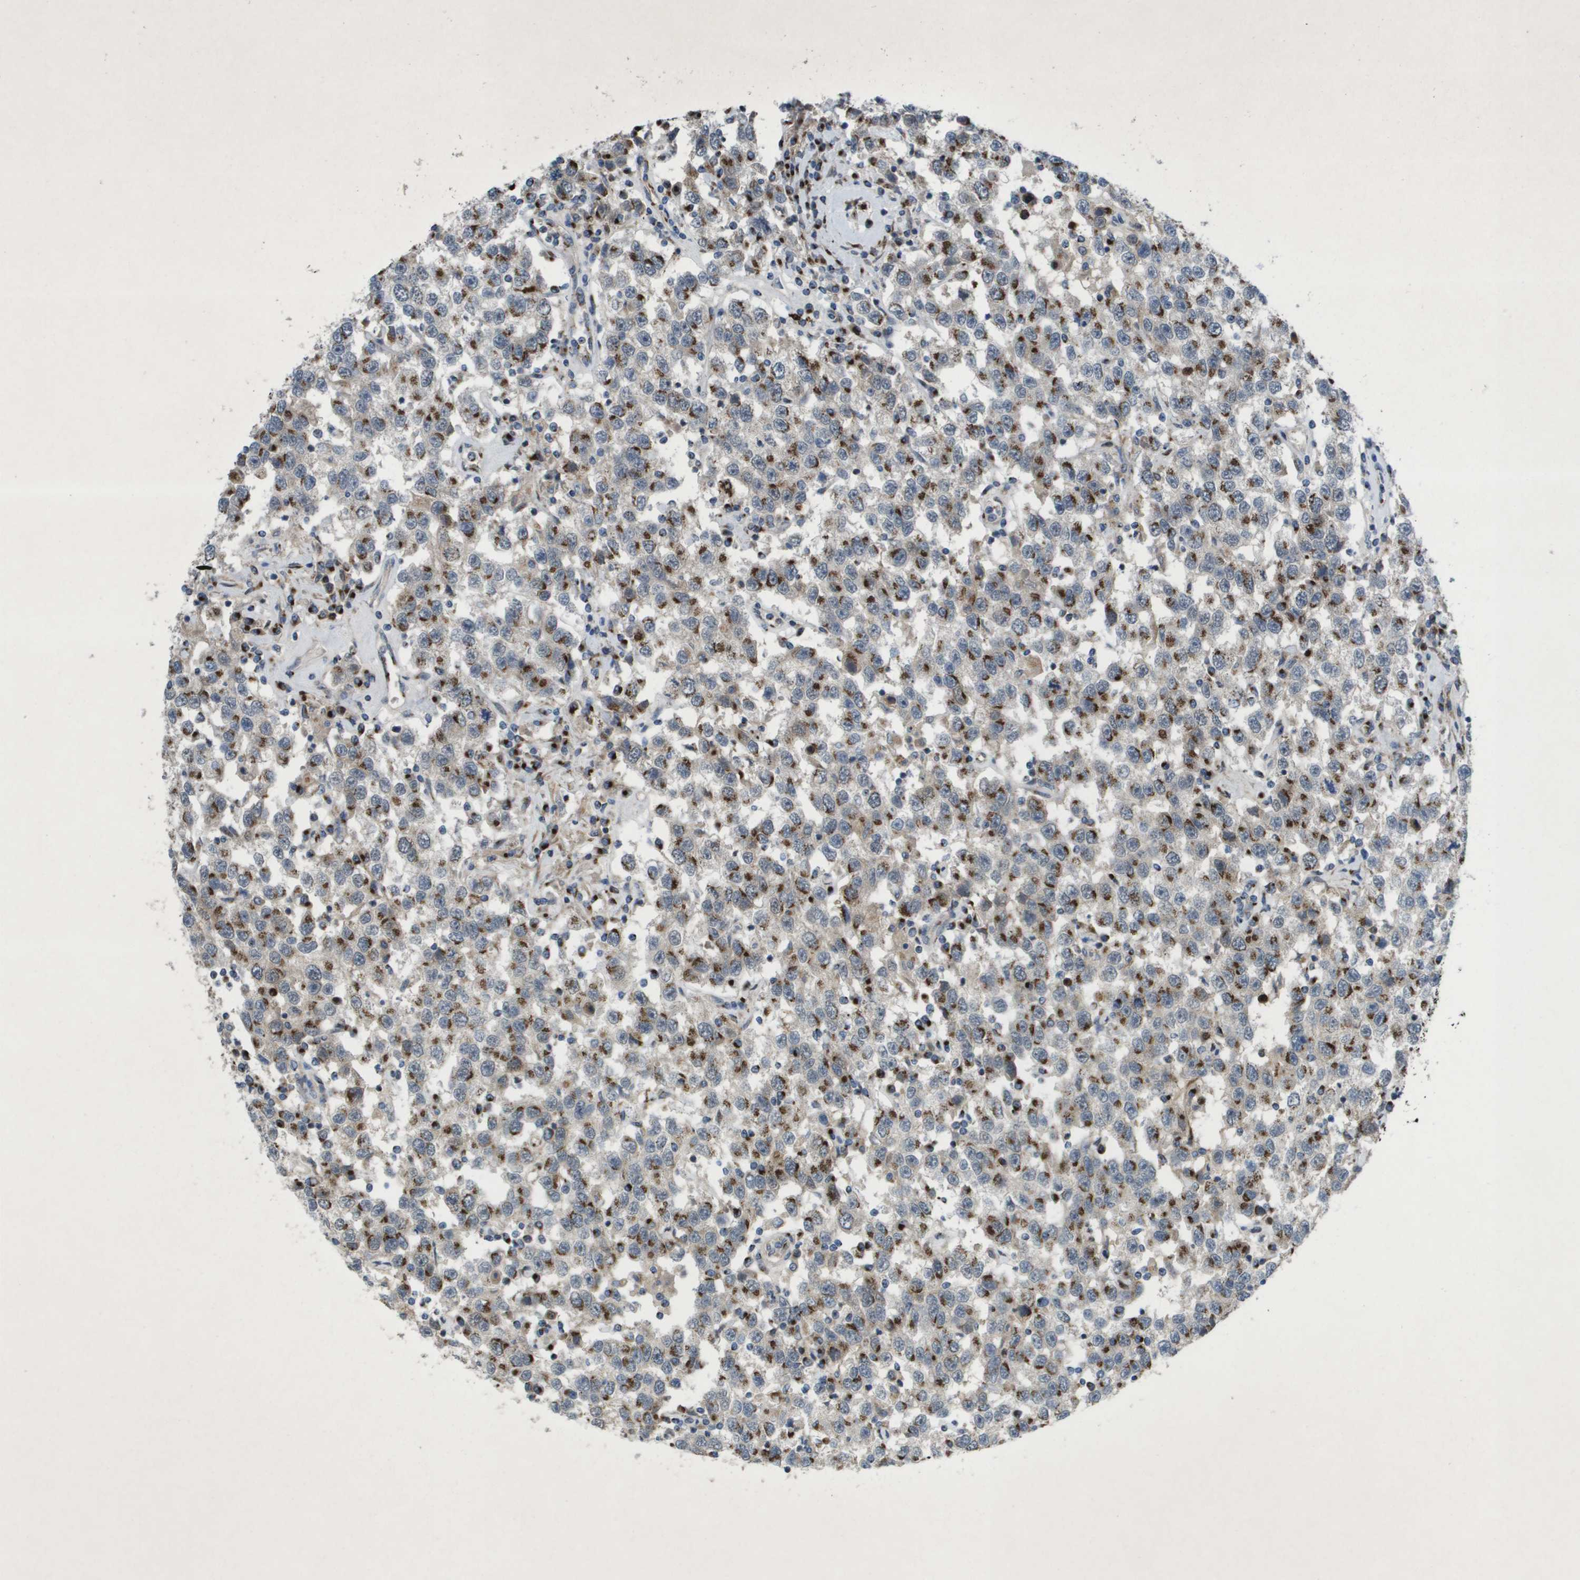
{"staining": {"intensity": "moderate", "quantity": ">75%", "location": "cytoplasmic/membranous"}, "tissue": "testis cancer", "cell_type": "Tumor cells", "image_type": "cancer", "snomed": [{"axis": "morphology", "description": "Seminoma, NOS"}, {"axis": "topography", "description": "Testis"}], "caption": "Approximately >75% of tumor cells in human testis seminoma demonstrate moderate cytoplasmic/membranous protein staining as visualized by brown immunohistochemical staining.", "gene": "QSOX2", "patient": {"sex": "male", "age": 41}}